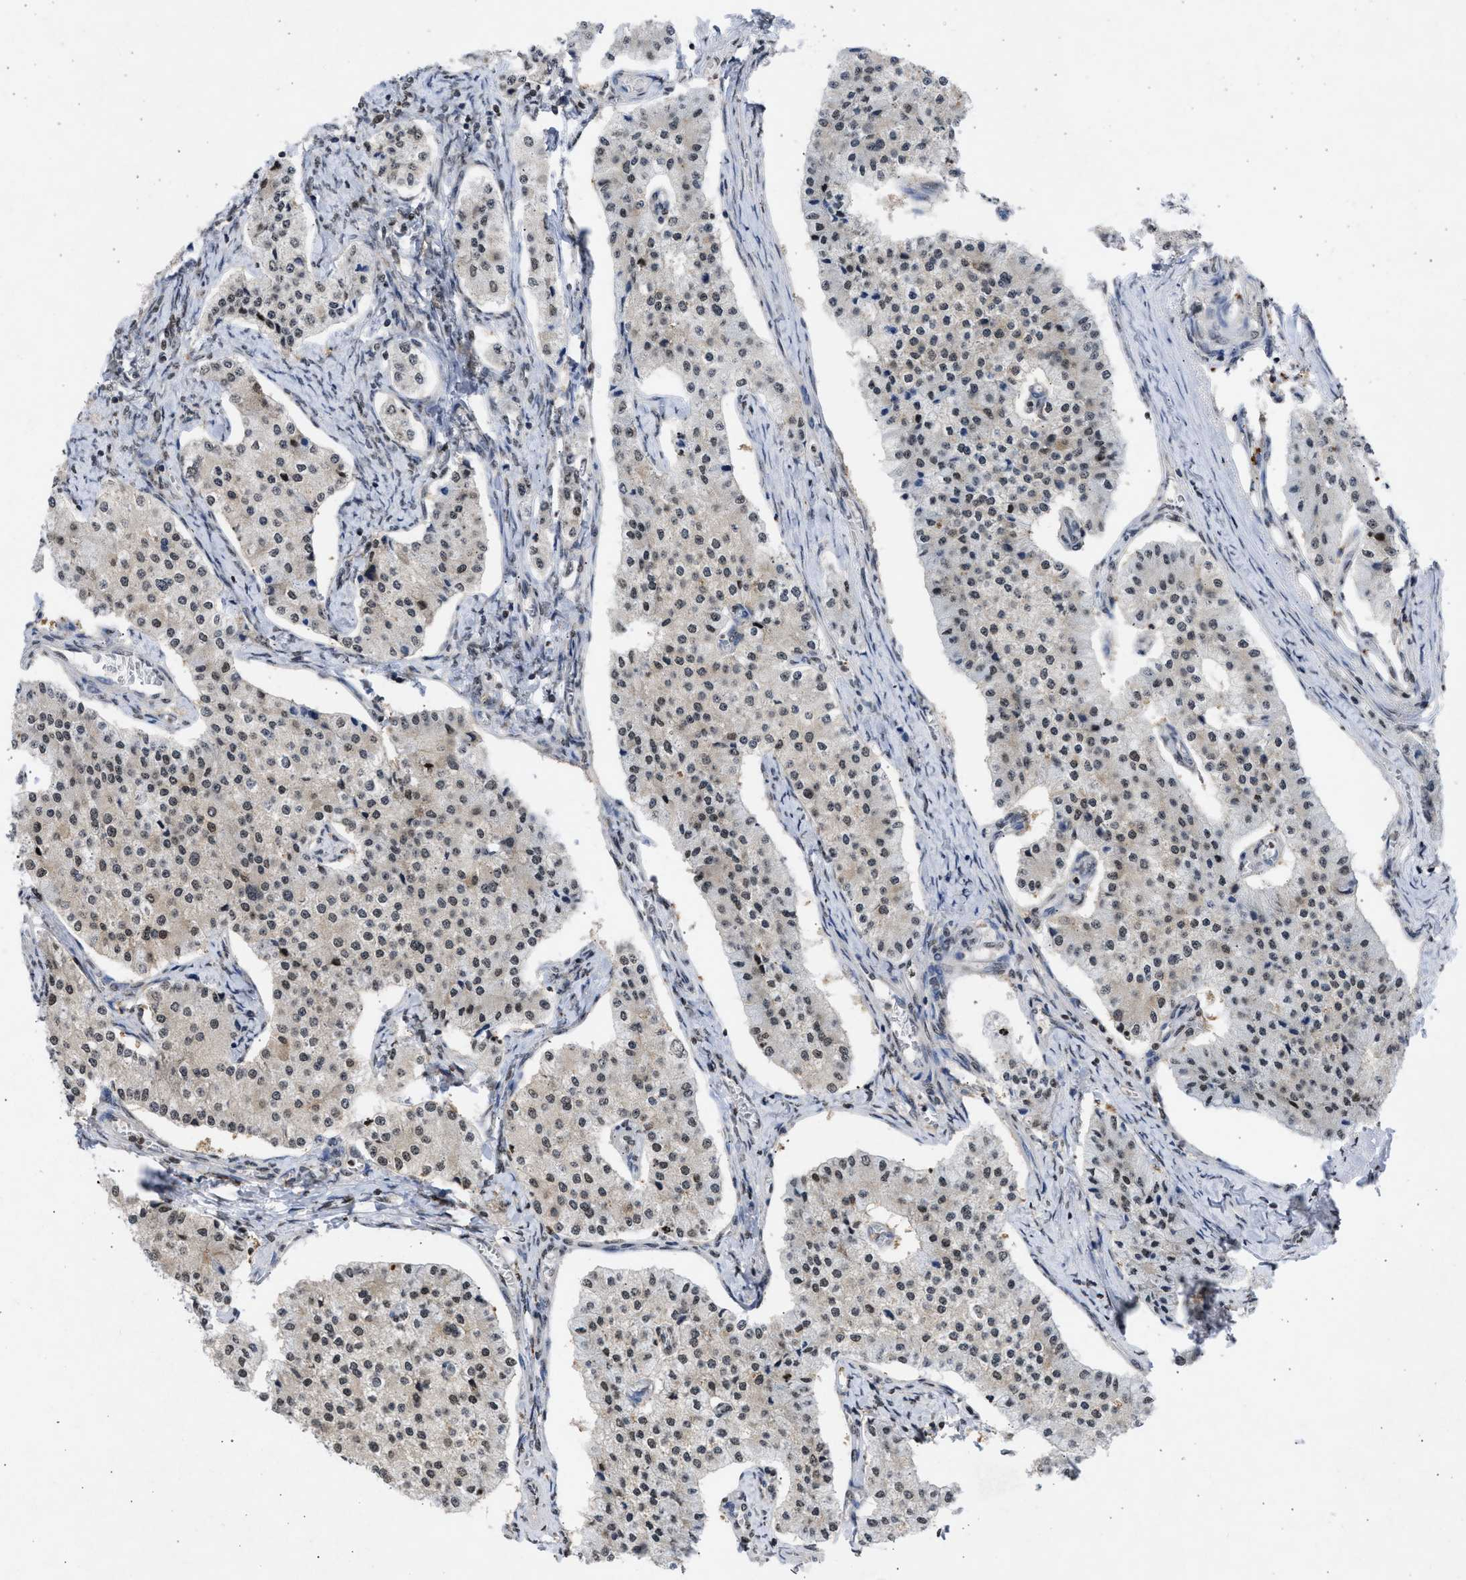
{"staining": {"intensity": "moderate", "quantity": "25%-75%", "location": "cytoplasmic/membranous,nuclear"}, "tissue": "carcinoid", "cell_type": "Tumor cells", "image_type": "cancer", "snomed": [{"axis": "morphology", "description": "Carcinoid, malignant, NOS"}, {"axis": "topography", "description": "Colon"}], "caption": "A high-resolution image shows immunohistochemistry staining of malignant carcinoid, which reveals moderate cytoplasmic/membranous and nuclear positivity in approximately 25%-75% of tumor cells.", "gene": "NUP35", "patient": {"sex": "female", "age": 52}}